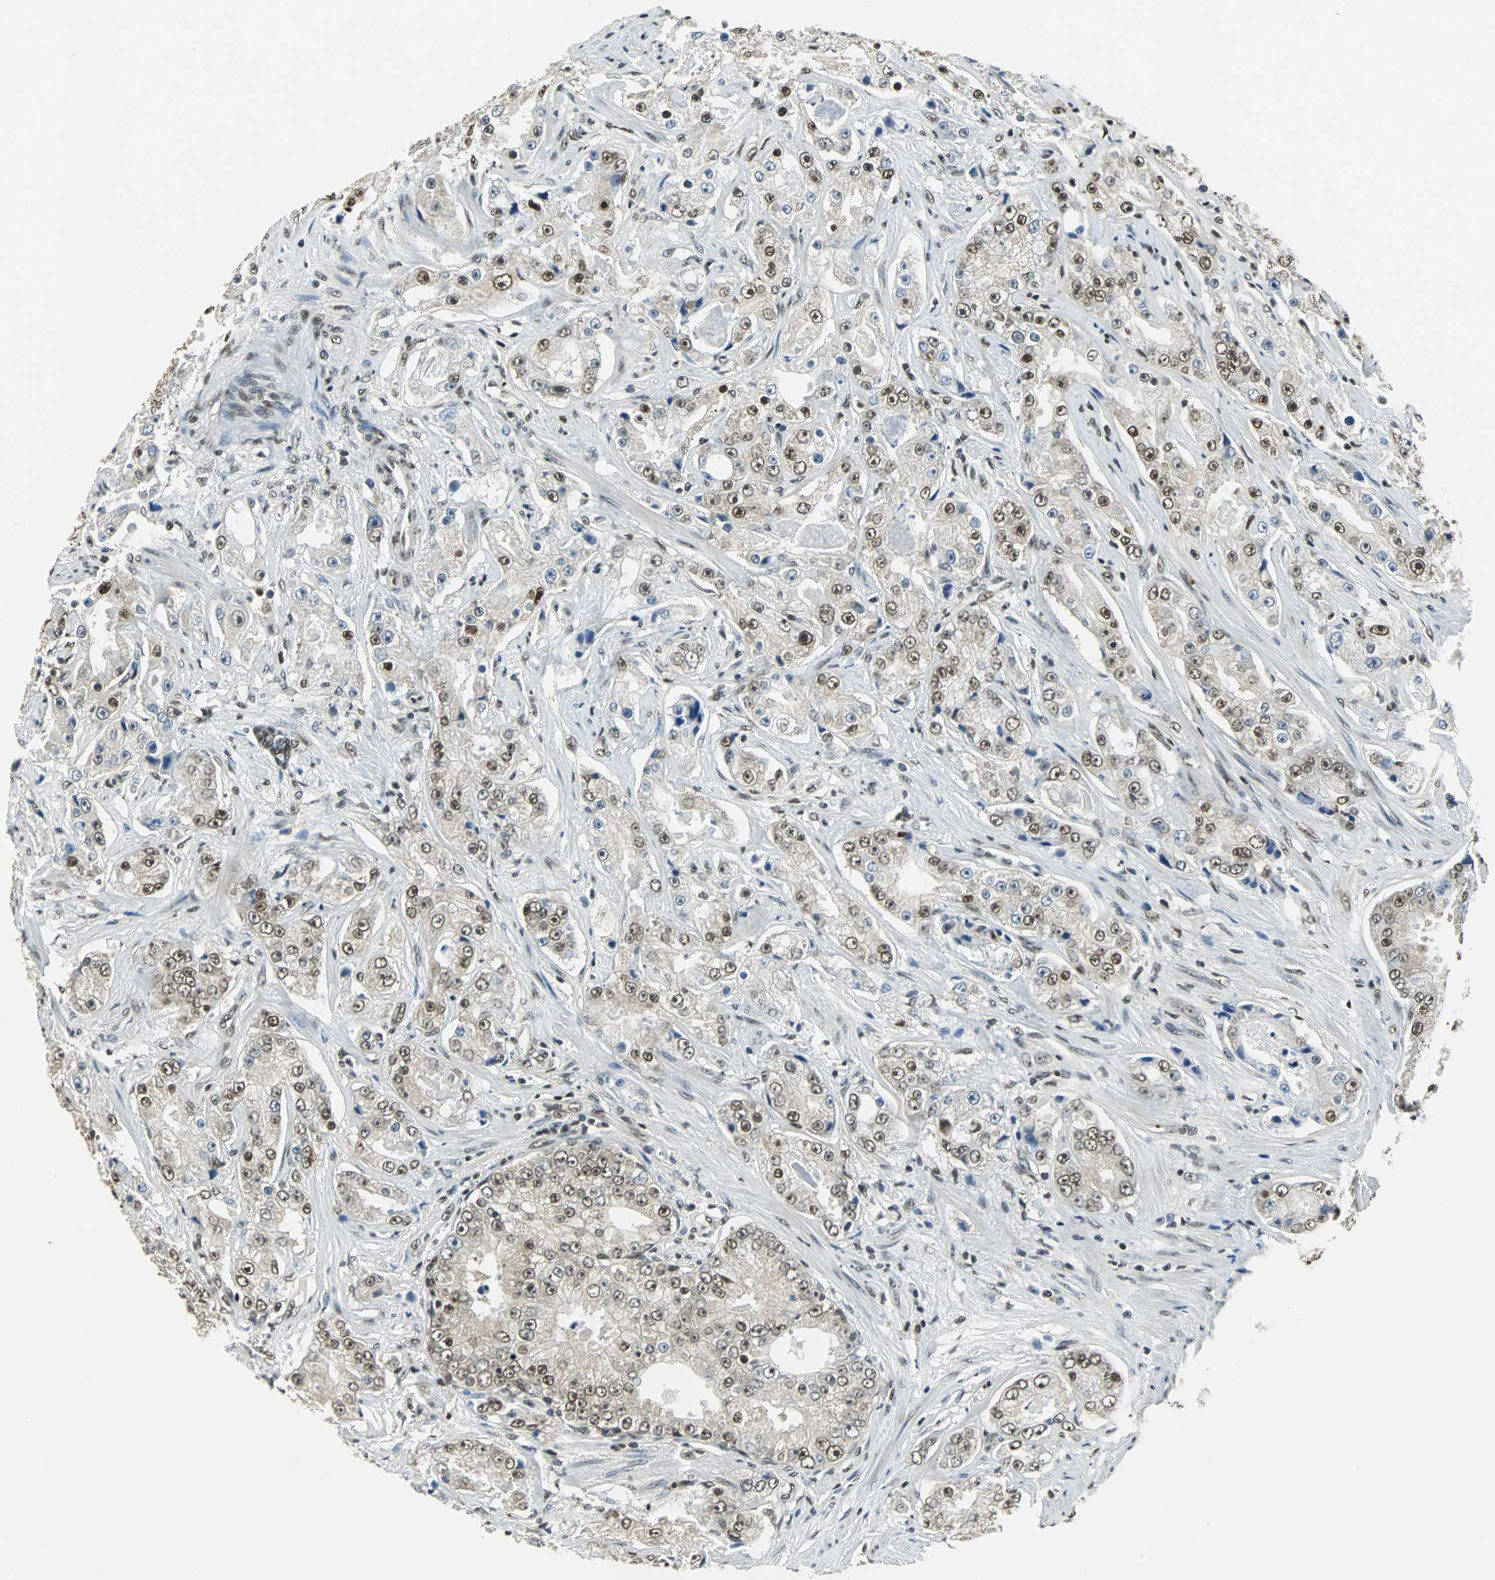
{"staining": {"intensity": "moderate", "quantity": ">75%", "location": "cytoplasmic/membranous,nuclear"}, "tissue": "prostate cancer", "cell_type": "Tumor cells", "image_type": "cancer", "snomed": [{"axis": "morphology", "description": "Adenocarcinoma, High grade"}, {"axis": "topography", "description": "Prostate"}], "caption": "Immunohistochemical staining of high-grade adenocarcinoma (prostate) shows medium levels of moderate cytoplasmic/membranous and nuclear protein staining in about >75% of tumor cells.", "gene": "RBM14", "patient": {"sex": "male", "age": 73}}